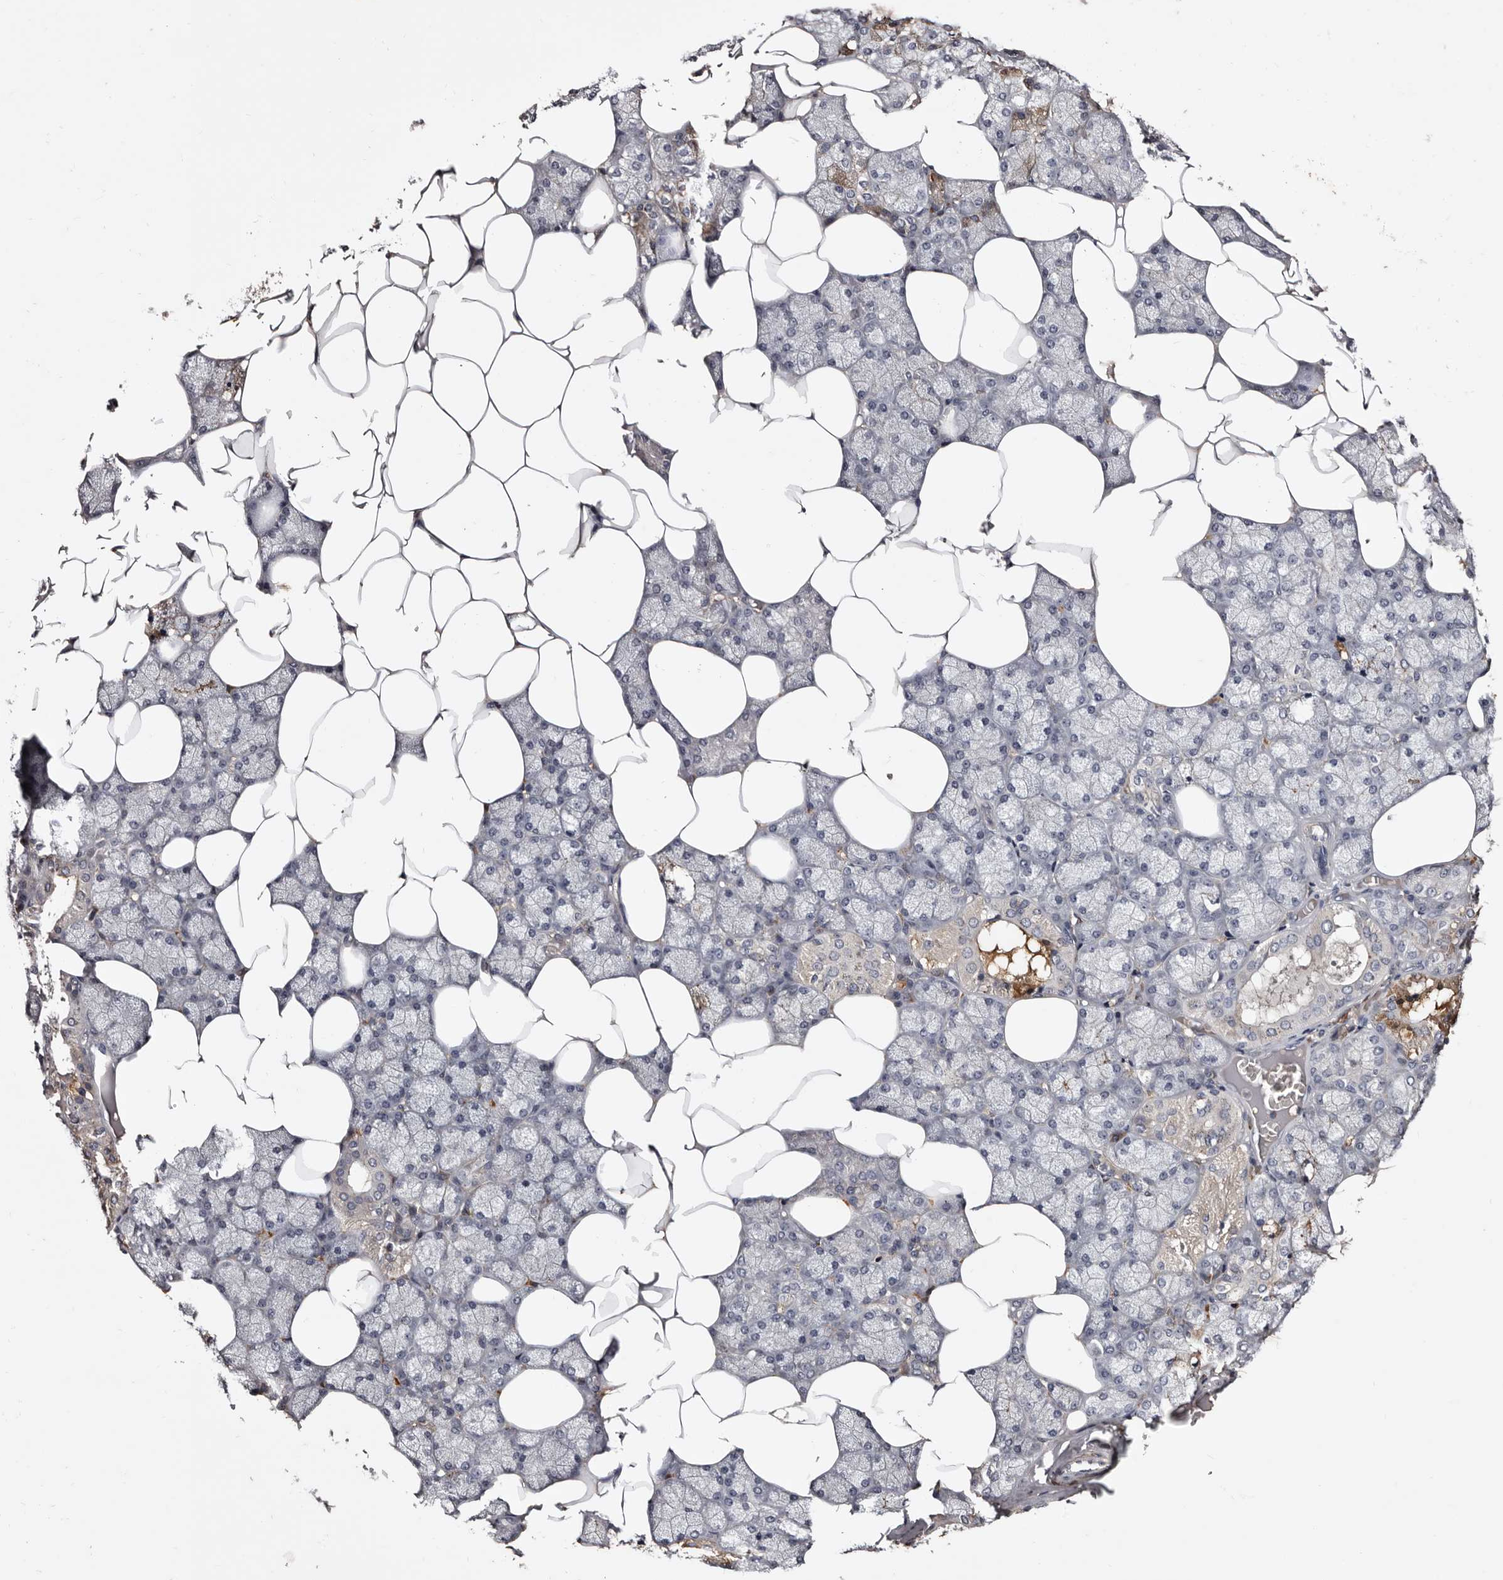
{"staining": {"intensity": "moderate", "quantity": "<25%", "location": "cytoplasmic/membranous"}, "tissue": "salivary gland", "cell_type": "Glandular cells", "image_type": "normal", "snomed": [{"axis": "morphology", "description": "Normal tissue, NOS"}, {"axis": "topography", "description": "Salivary gland"}], "caption": "This is an image of IHC staining of benign salivary gland, which shows moderate positivity in the cytoplasmic/membranous of glandular cells.", "gene": "CYP1B1", "patient": {"sex": "male", "age": 62}}